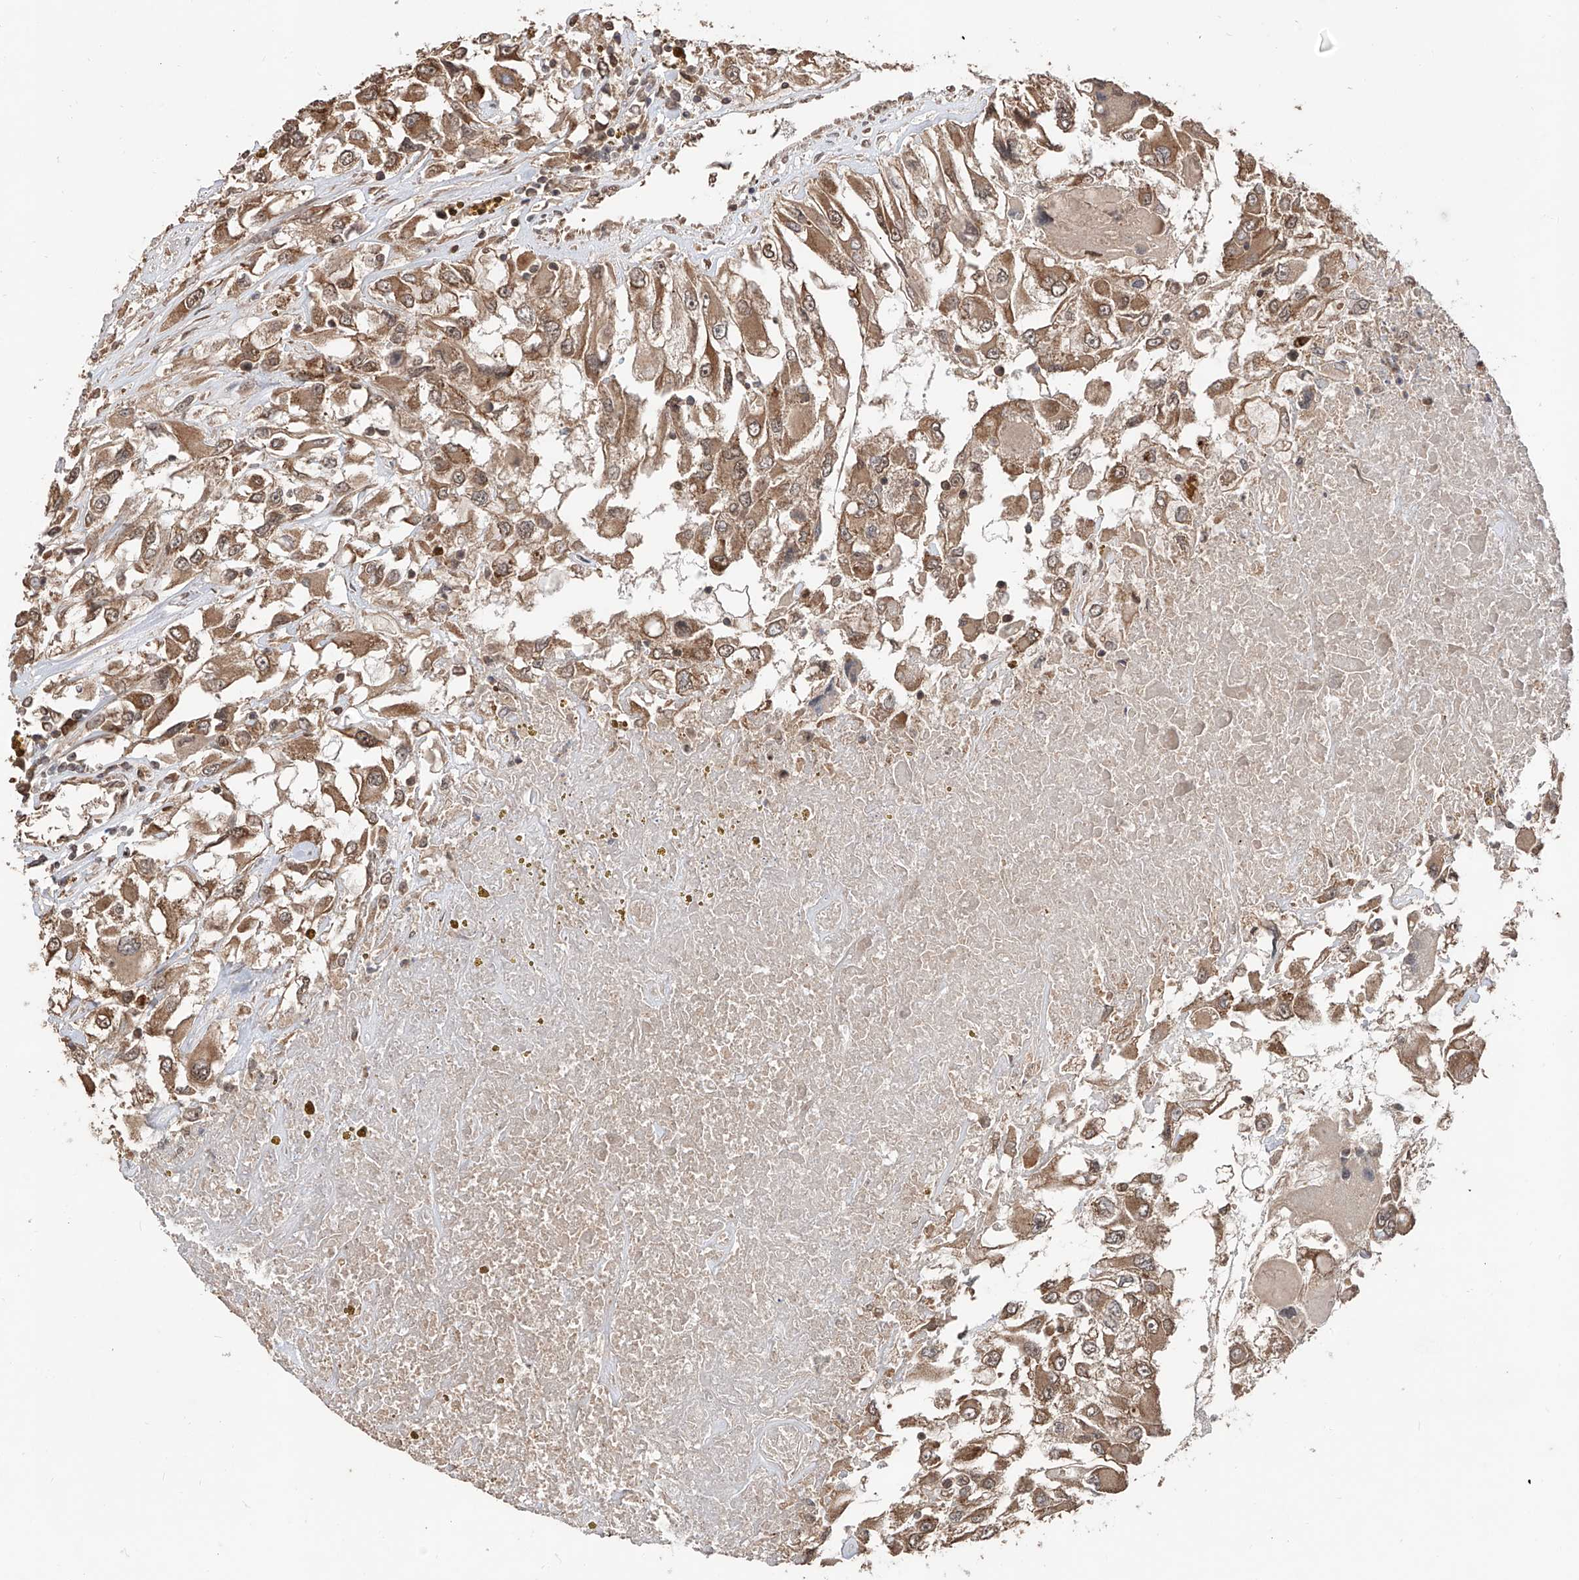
{"staining": {"intensity": "moderate", "quantity": ">75%", "location": "cytoplasmic/membranous"}, "tissue": "renal cancer", "cell_type": "Tumor cells", "image_type": "cancer", "snomed": [{"axis": "morphology", "description": "Adenocarcinoma, NOS"}, {"axis": "topography", "description": "Kidney"}], "caption": "Immunohistochemistry histopathology image of human renal adenocarcinoma stained for a protein (brown), which exhibits medium levels of moderate cytoplasmic/membranous positivity in approximately >75% of tumor cells.", "gene": "FAM135A", "patient": {"sex": "female", "age": 52}}